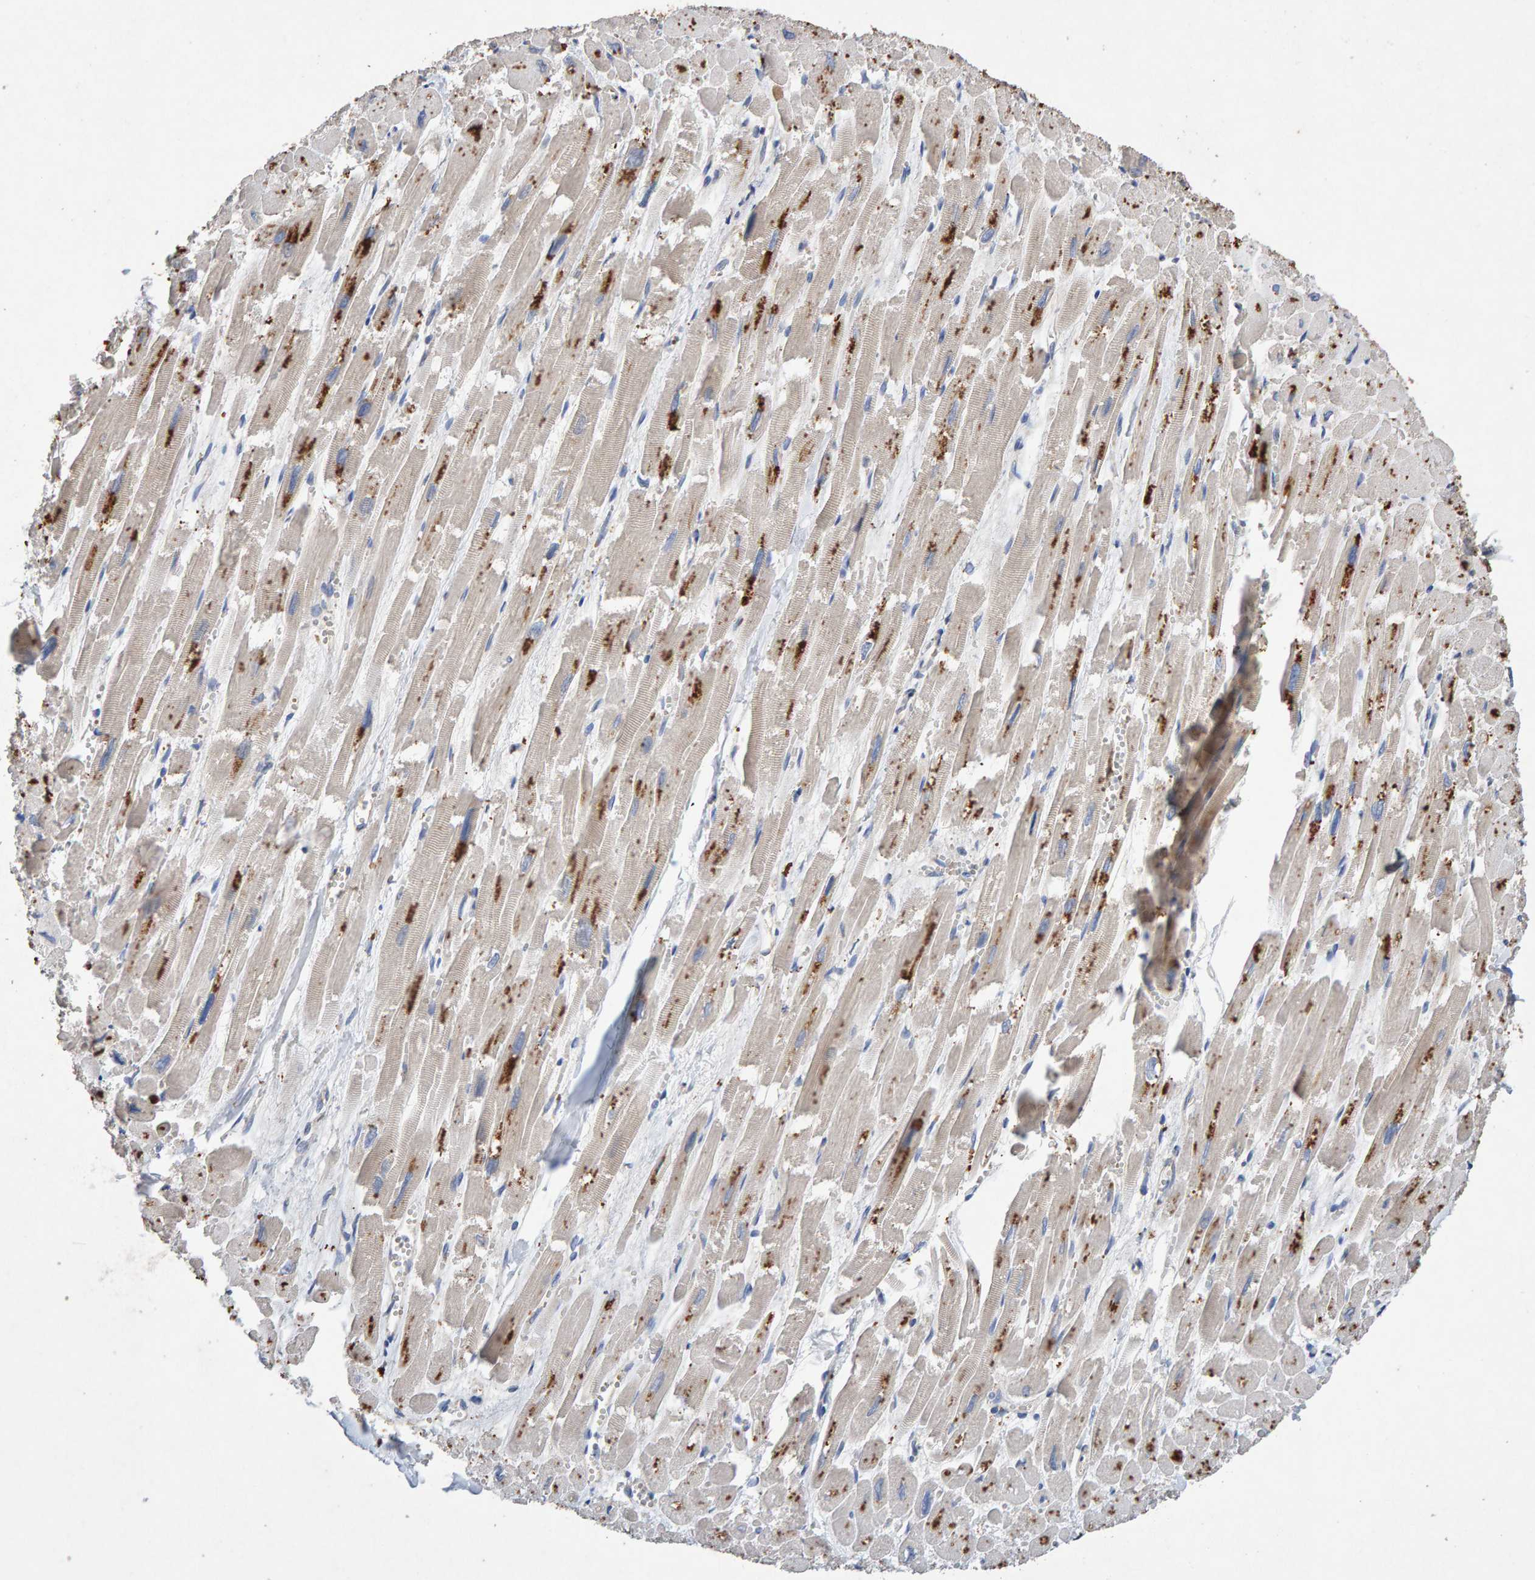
{"staining": {"intensity": "negative", "quantity": "none", "location": "none"}, "tissue": "heart muscle", "cell_type": "Cardiomyocytes", "image_type": "normal", "snomed": [{"axis": "morphology", "description": "Normal tissue, NOS"}, {"axis": "topography", "description": "Heart"}], "caption": "The image displays no significant staining in cardiomyocytes of heart muscle.", "gene": "EFR3A", "patient": {"sex": "male", "age": 54}}